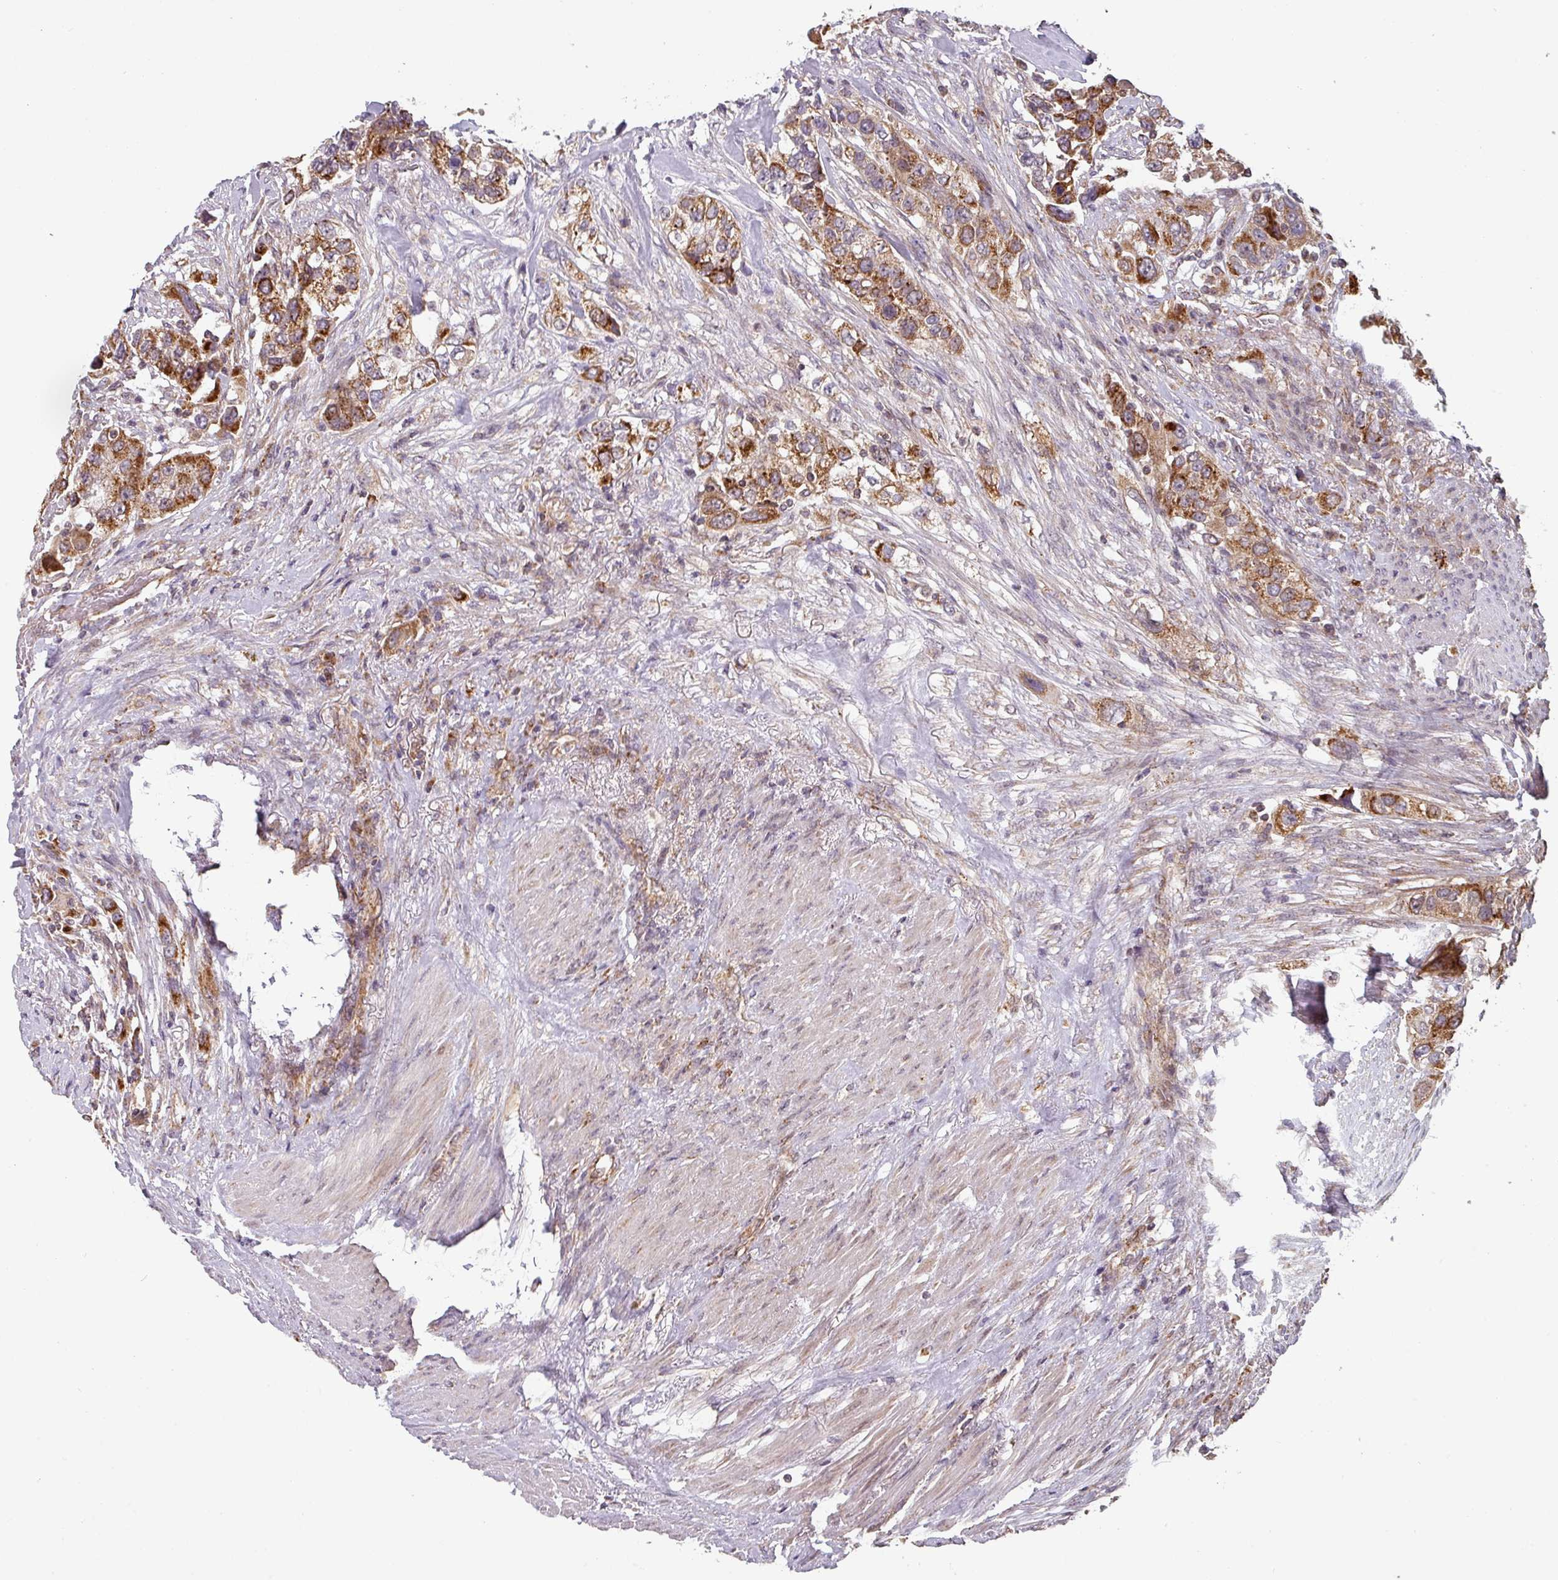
{"staining": {"intensity": "strong", "quantity": ">75%", "location": "cytoplasmic/membranous"}, "tissue": "urothelial cancer", "cell_type": "Tumor cells", "image_type": "cancer", "snomed": [{"axis": "morphology", "description": "Urothelial carcinoma, High grade"}, {"axis": "topography", "description": "Urinary bladder"}], "caption": "A high-resolution histopathology image shows IHC staining of urothelial cancer, which displays strong cytoplasmic/membranous expression in about >75% of tumor cells.", "gene": "MRPS16", "patient": {"sex": "female", "age": 80}}